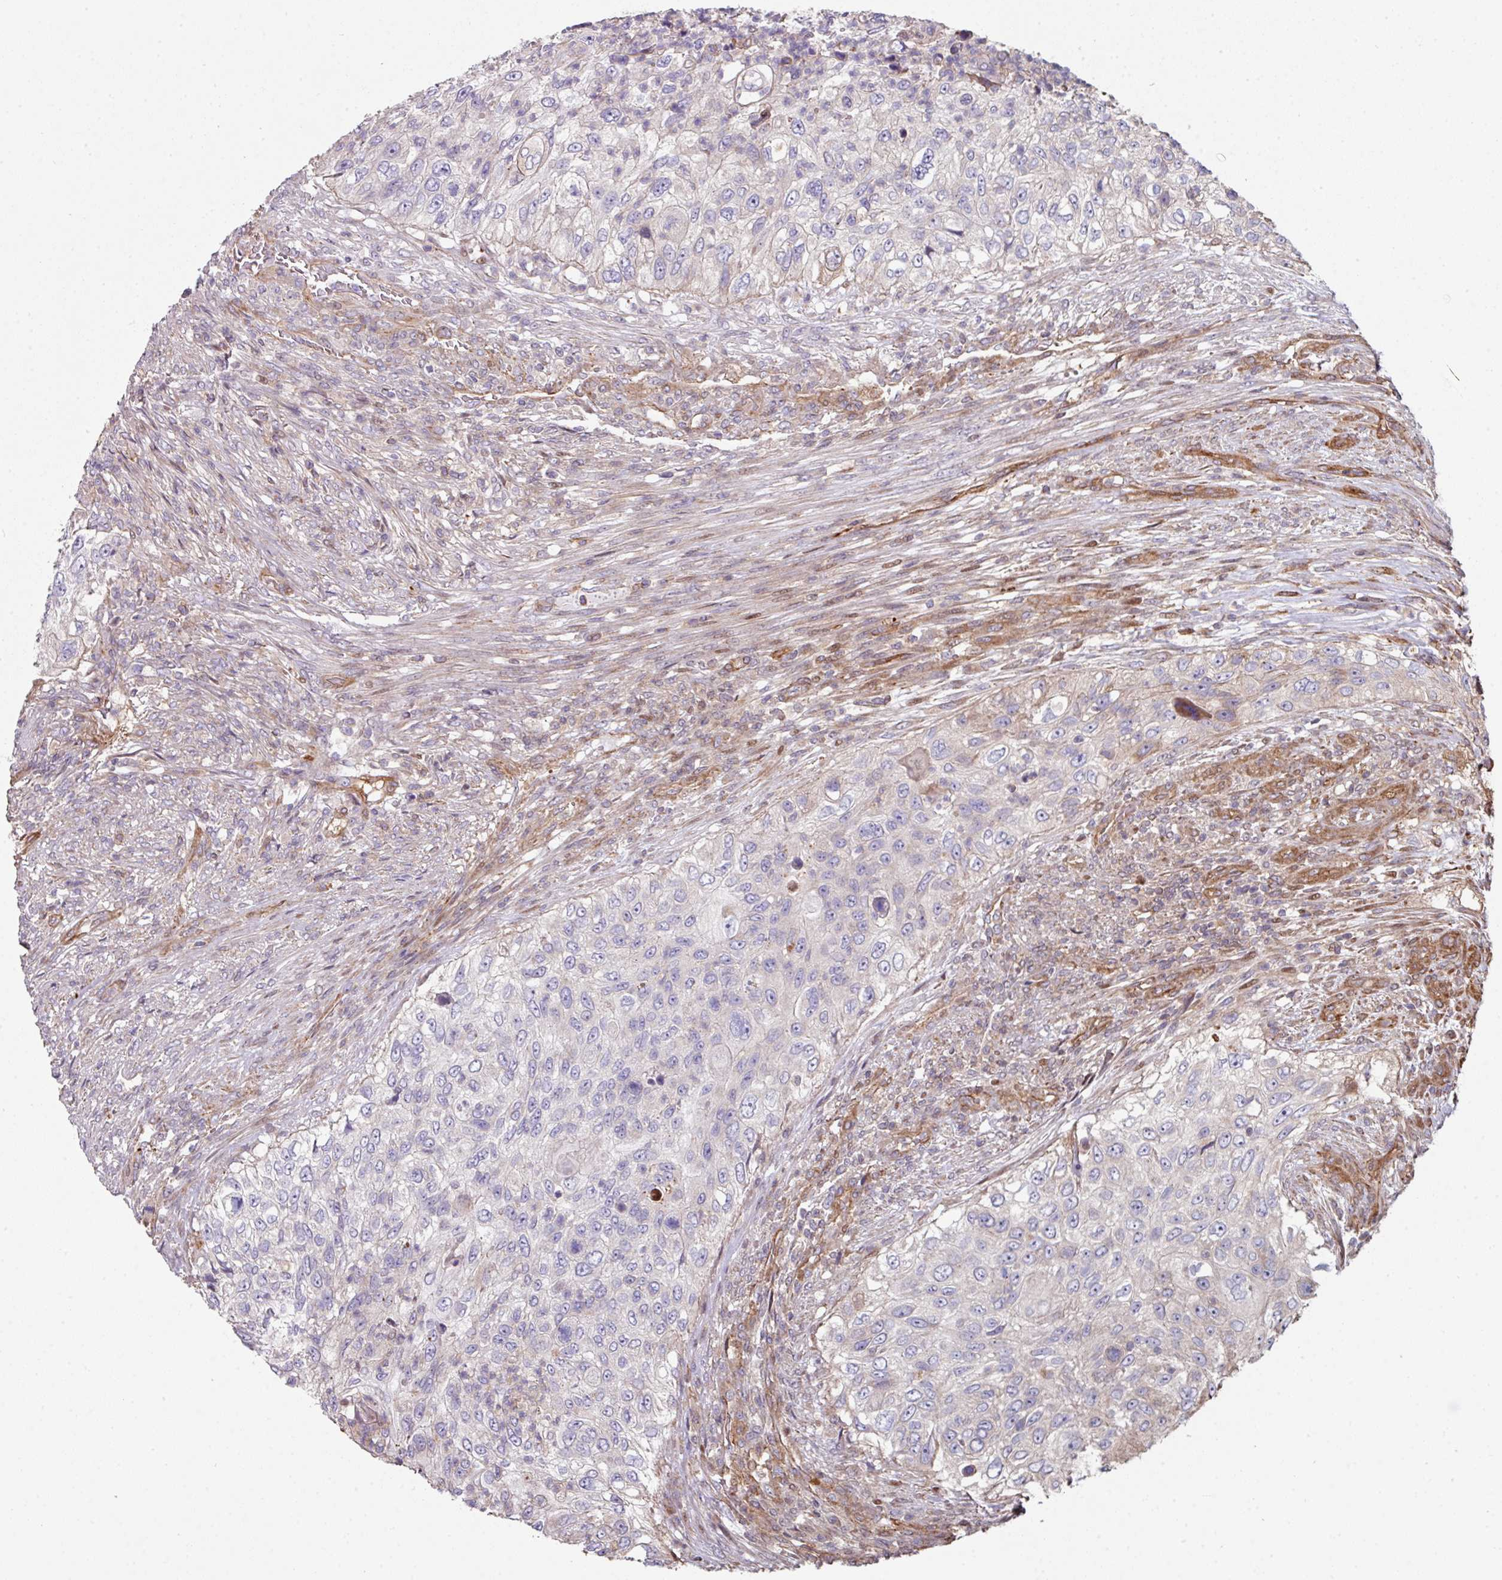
{"staining": {"intensity": "negative", "quantity": "none", "location": "none"}, "tissue": "urothelial cancer", "cell_type": "Tumor cells", "image_type": "cancer", "snomed": [{"axis": "morphology", "description": "Urothelial carcinoma, High grade"}, {"axis": "topography", "description": "Urinary bladder"}], "caption": "High magnification brightfield microscopy of urothelial cancer stained with DAB (brown) and counterstained with hematoxylin (blue): tumor cells show no significant expression.", "gene": "ANO9", "patient": {"sex": "female", "age": 60}}